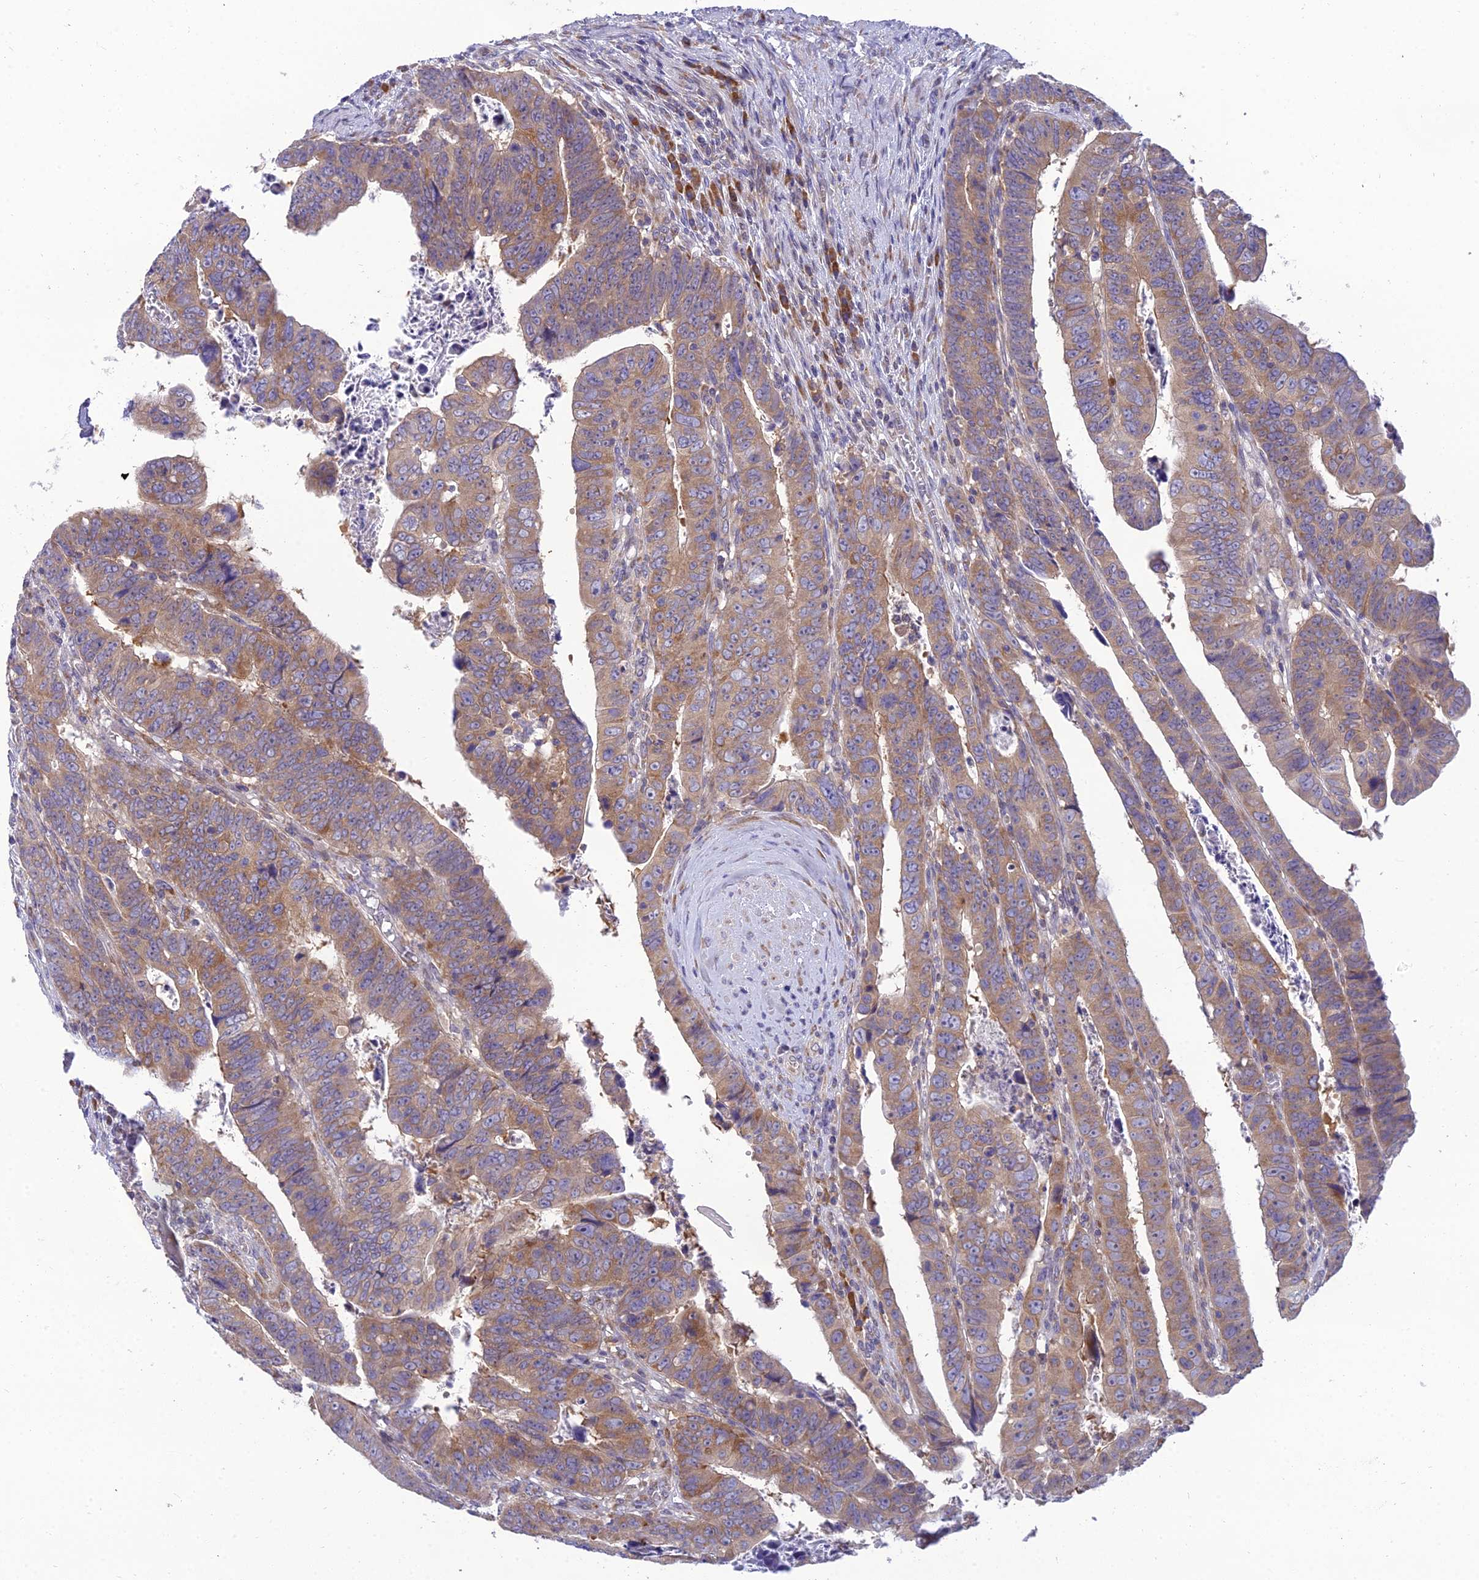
{"staining": {"intensity": "moderate", "quantity": "25%-75%", "location": "cytoplasmic/membranous"}, "tissue": "colorectal cancer", "cell_type": "Tumor cells", "image_type": "cancer", "snomed": [{"axis": "morphology", "description": "Normal tissue, NOS"}, {"axis": "morphology", "description": "Adenocarcinoma, NOS"}, {"axis": "topography", "description": "Rectum"}], "caption": "Colorectal cancer (adenocarcinoma) tissue reveals moderate cytoplasmic/membranous expression in about 25%-75% of tumor cells, visualized by immunohistochemistry.", "gene": "CLCN7", "patient": {"sex": "female", "age": 65}}